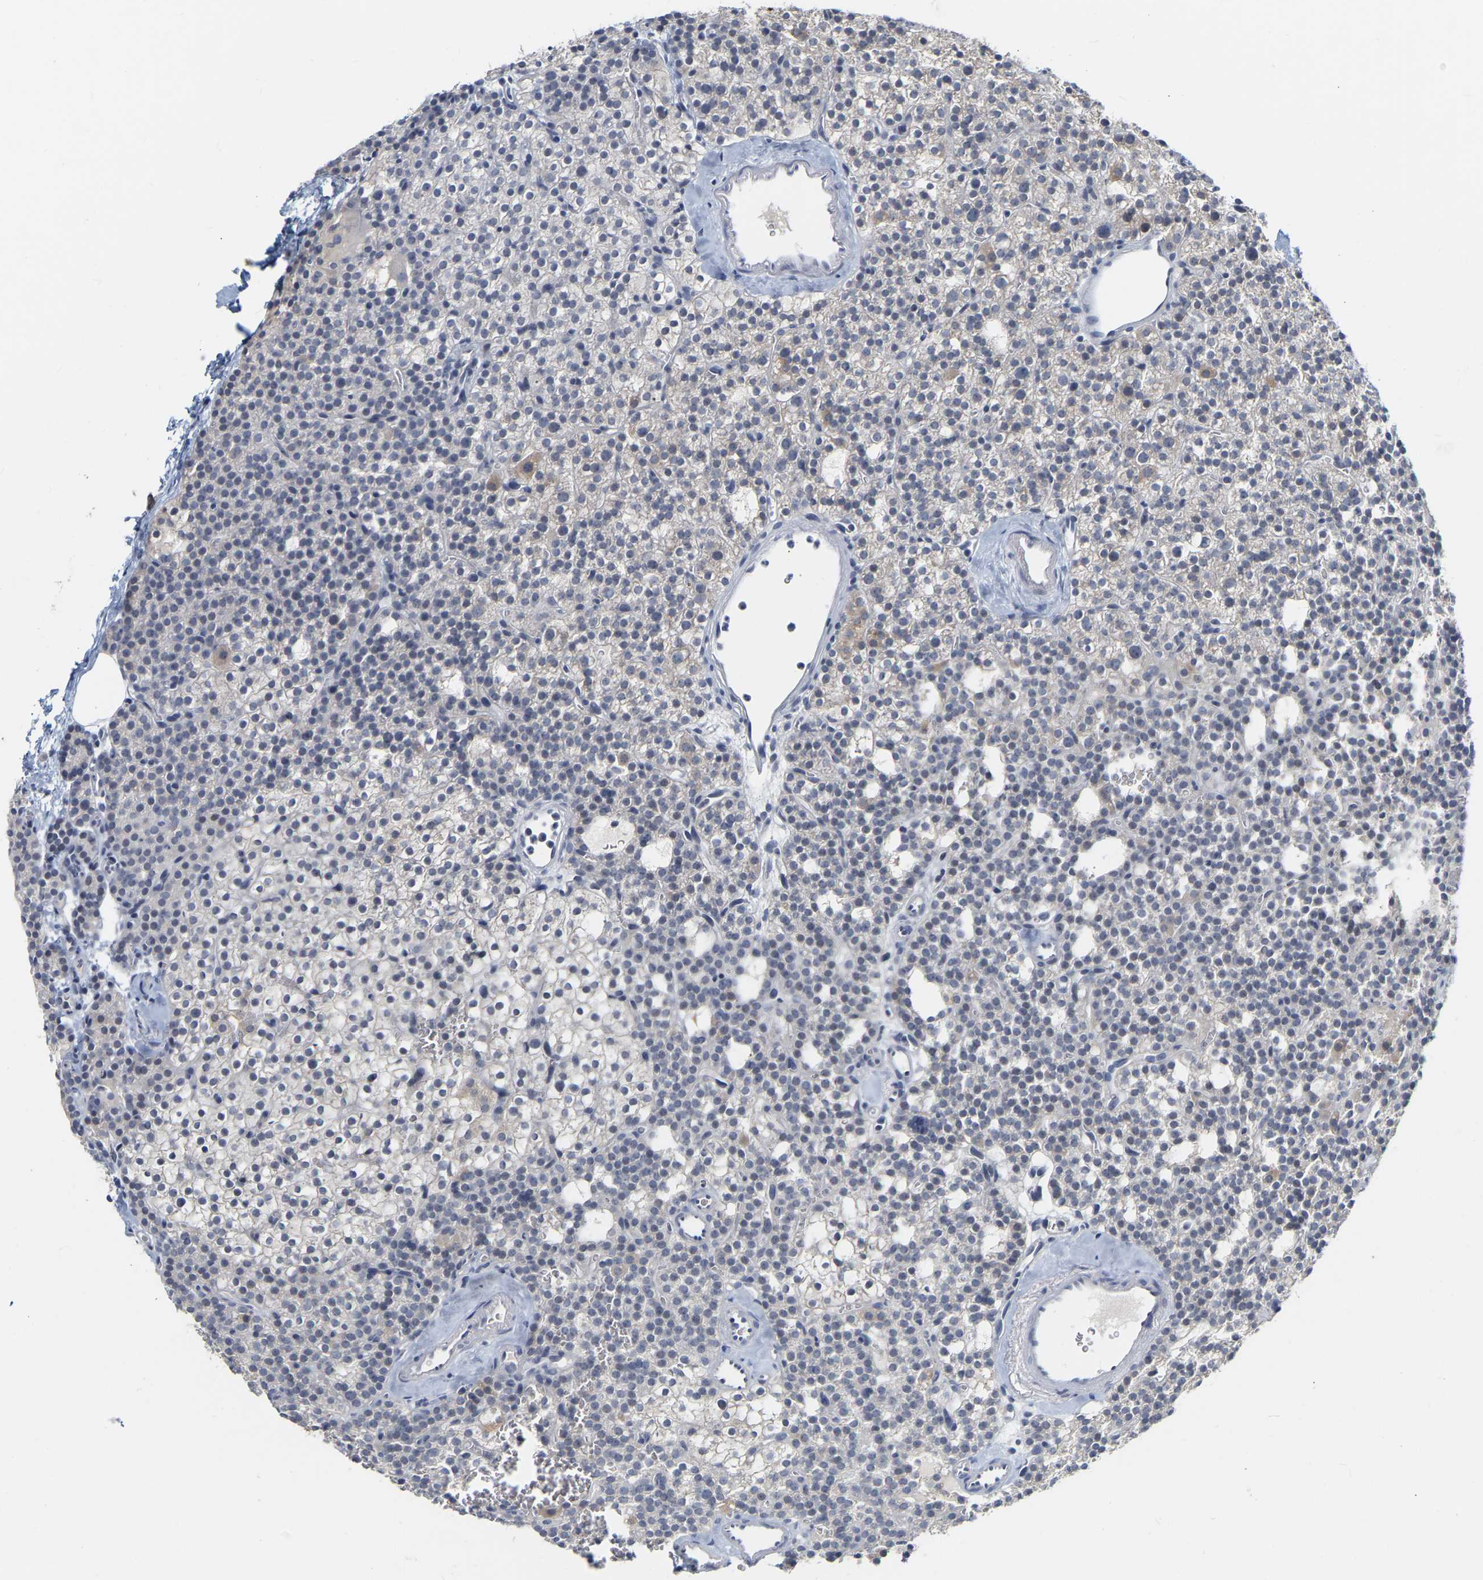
{"staining": {"intensity": "negative", "quantity": "none", "location": "none"}, "tissue": "parathyroid gland", "cell_type": "Glandular cells", "image_type": "normal", "snomed": [{"axis": "morphology", "description": "Normal tissue, NOS"}, {"axis": "morphology", "description": "Adenoma, NOS"}, {"axis": "topography", "description": "Parathyroid gland"}], "caption": "High power microscopy histopathology image of an immunohistochemistry (IHC) image of benign parathyroid gland, revealing no significant expression in glandular cells. (Immunohistochemistry, brightfield microscopy, high magnification).", "gene": "KRT76", "patient": {"sex": "female", "age": 74}}